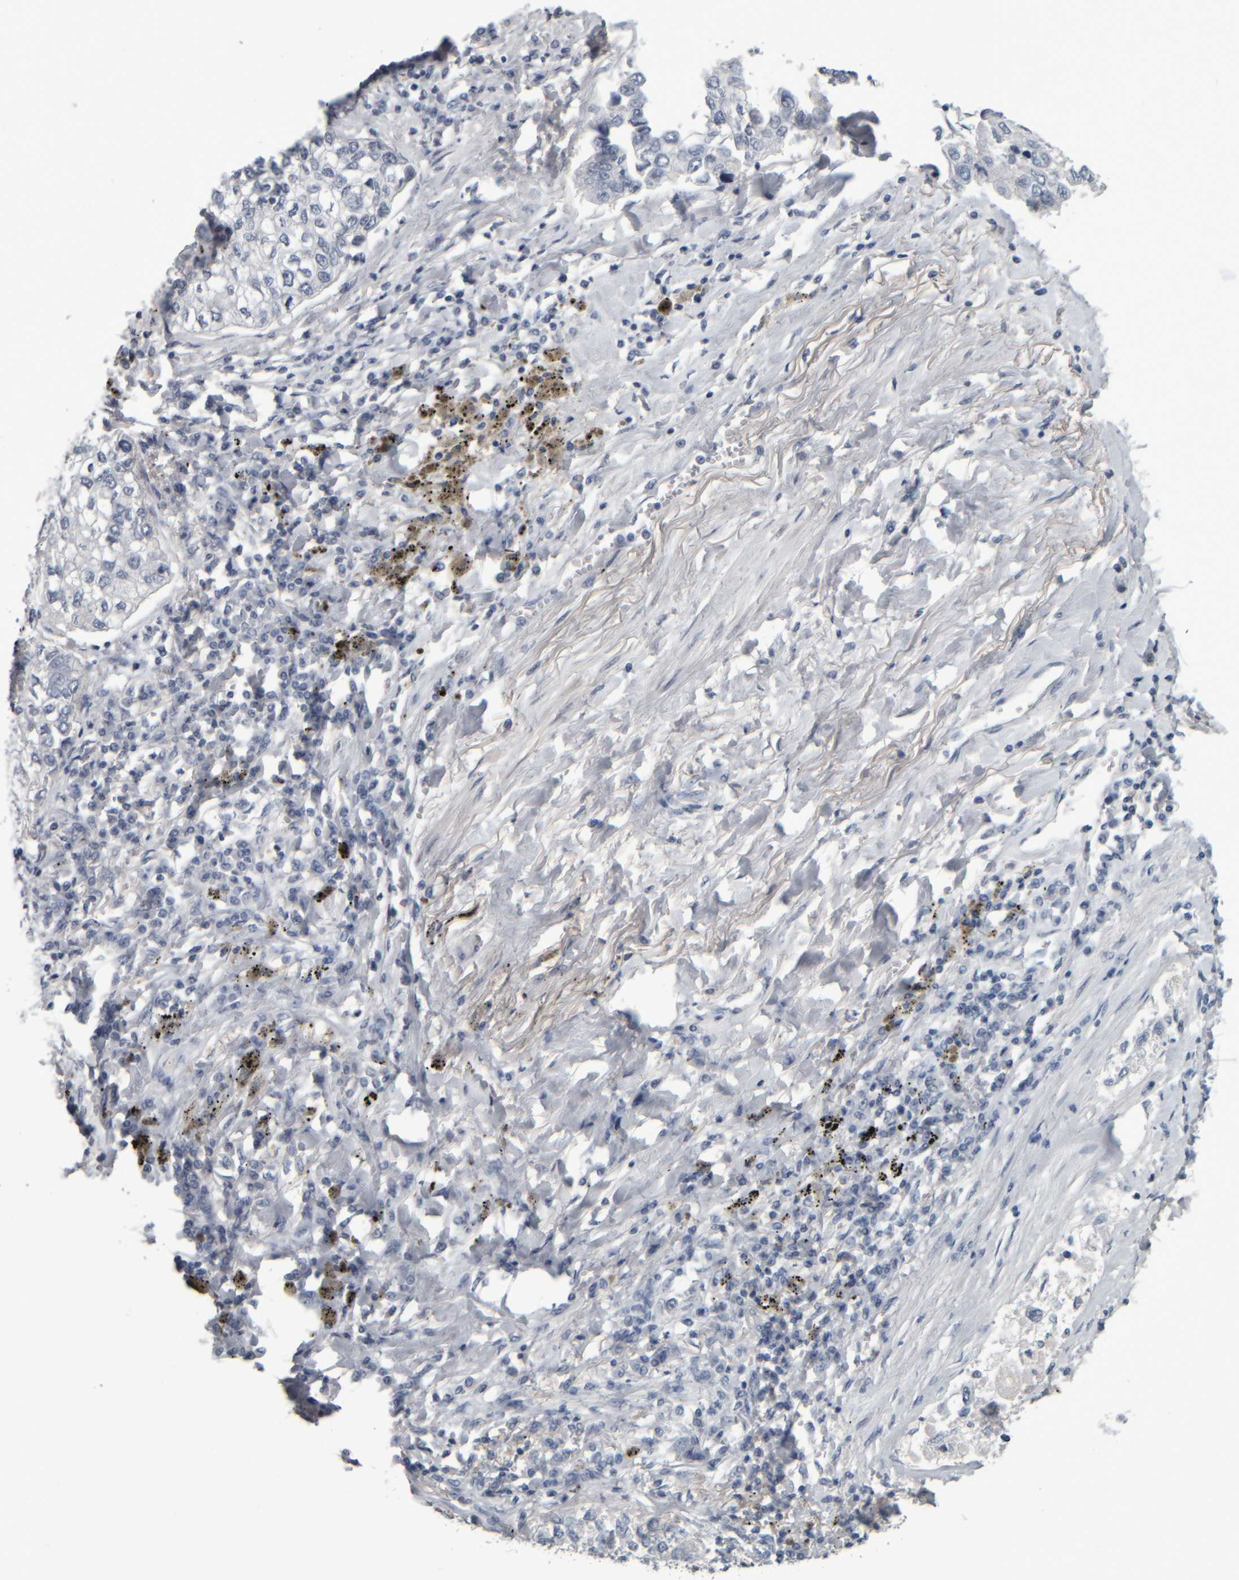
{"staining": {"intensity": "negative", "quantity": "none", "location": "none"}, "tissue": "lung cancer", "cell_type": "Tumor cells", "image_type": "cancer", "snomed": [{"axis": "morphology", "description": "Inflammation, NOS"}, {"axis": "morphology", "description": "Adenocarcinoma, NOS"}, {"axis": "topography", "description": "Lung"}], "caption": "Immunohistochemical staining of human adenocarcinoma (lung) demonstrates no significant staining in tumor cells. The staining is performed using DAB (3,3'-diaminobenzidine) brown chromogen with nuclei counter-stained in using hematoxylin.", "gene": "CAVIN4", "patient": {"sex": "male", "age": 63}}